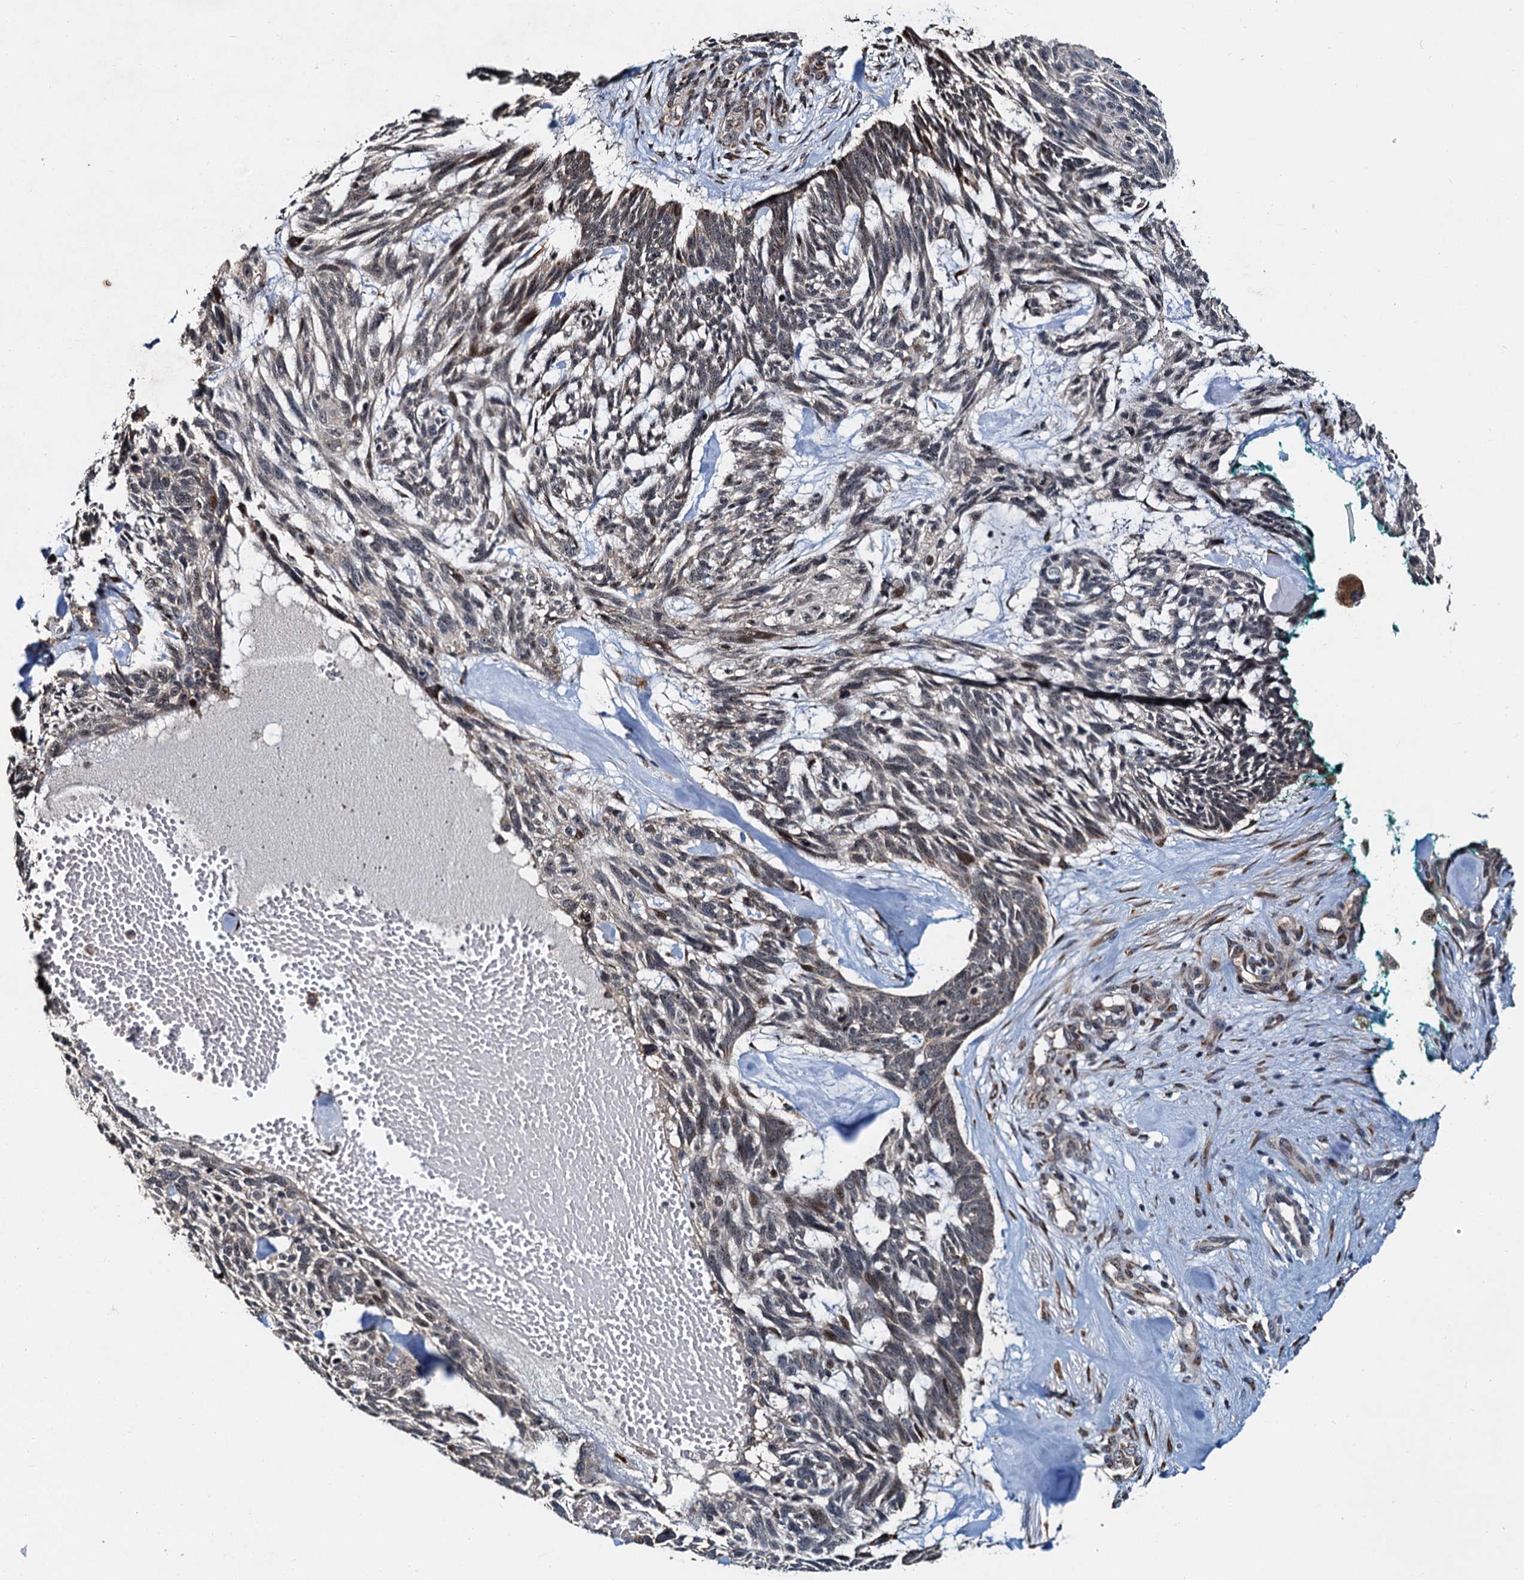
{"staining": {"intensity": "weak", "quantity": "<25%", "location": "cytoplasmic/membranous"}, "tissue": "skin cancer", "cell_type": "Tumor cells", "image_type": "cancer", "snomed": [{"axis": "morphology", "description": "Basal cell carcinoma"}, {"axis": "topography", "description": "Skin"}], "caption": "DAB (3,3'-diaminobenzidine) immunohistochemical staining of skin cancer demonstrates no significant positivity in tumor cells.", "gene": "DNAJC21", "patient": {"sex": "male", "age": 88}}